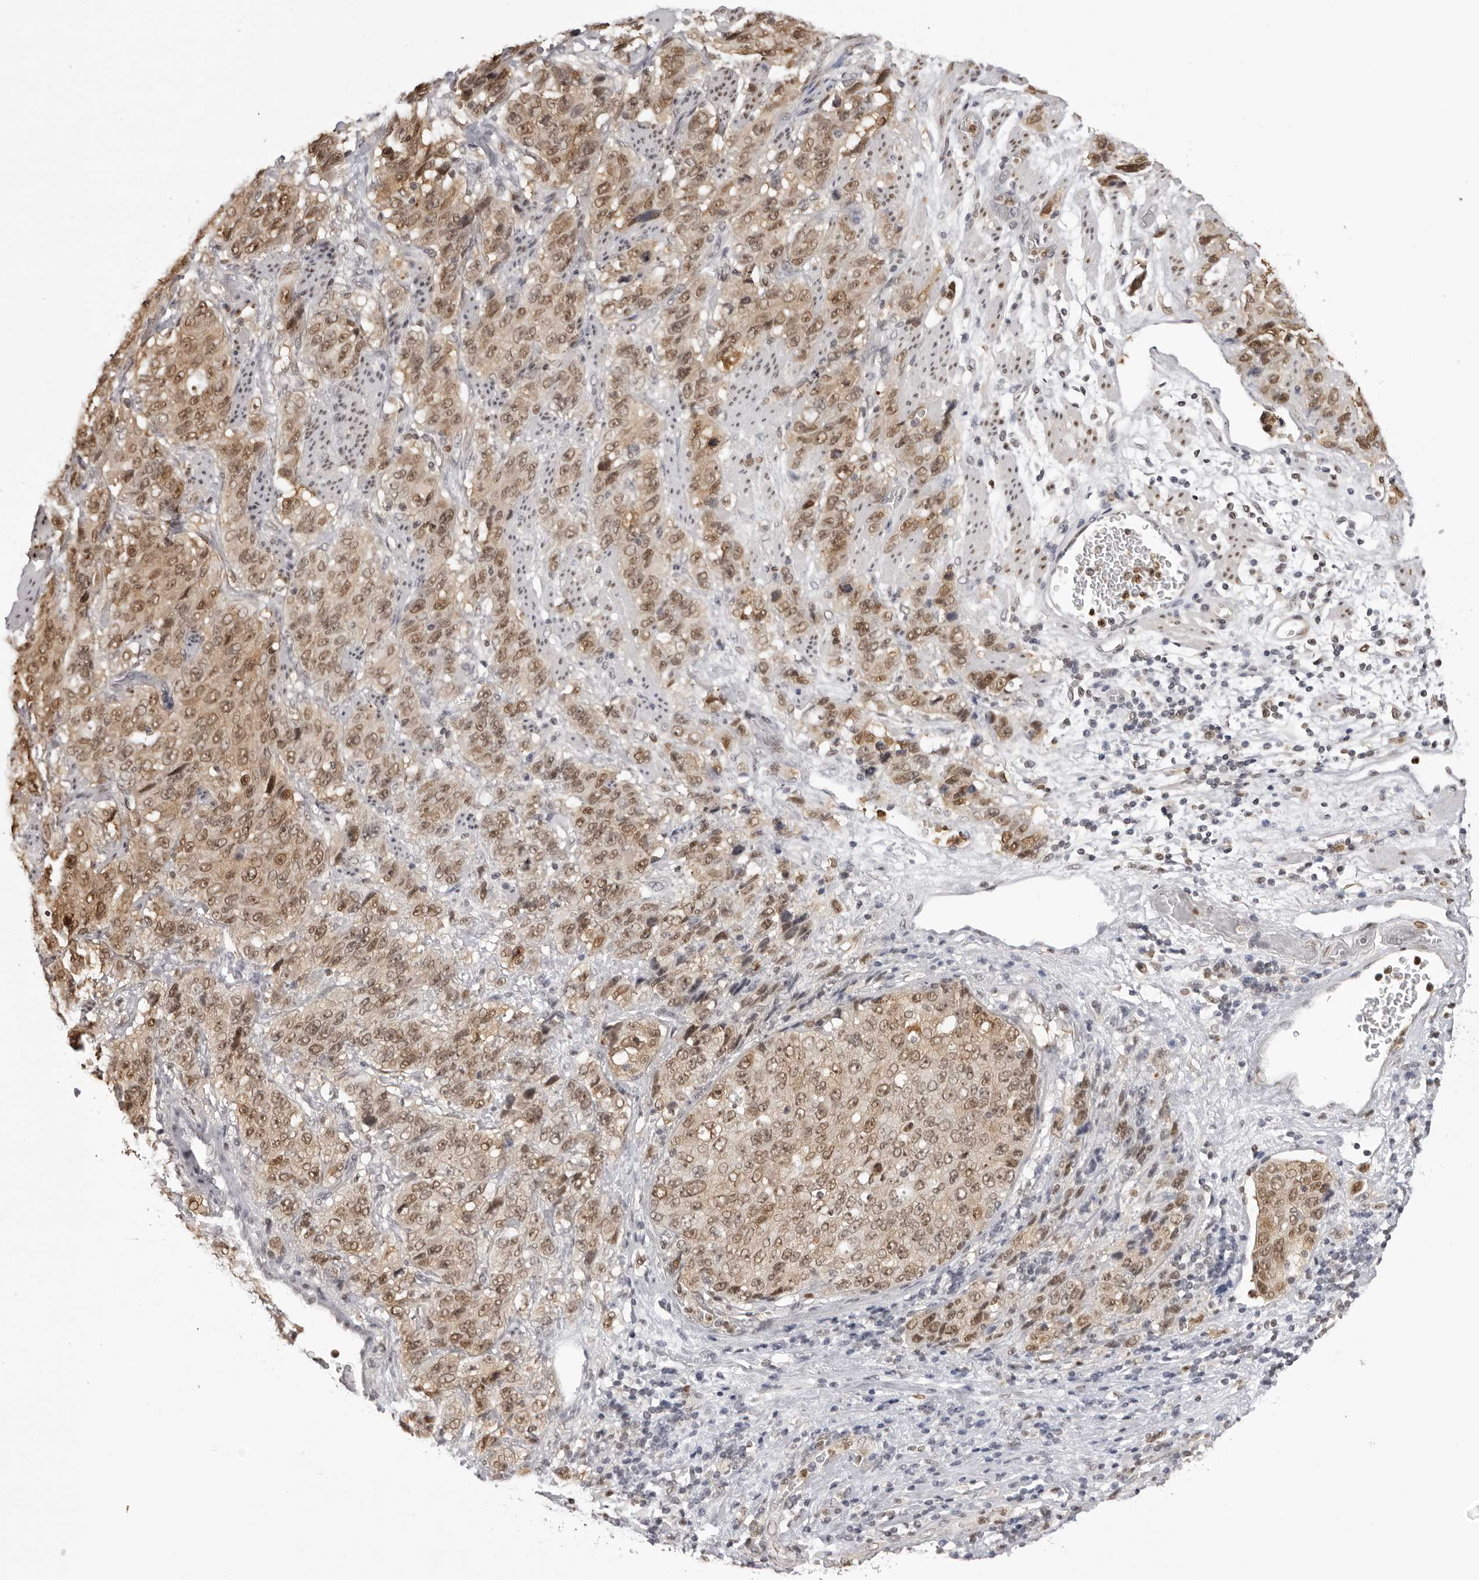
{"staining": {"intensity": "moderate", "quantity": ">75%", "location": "cytoplasmic/membranous,nuclear"}, "tissue": "stomach cancer", "cell_type": "Tumor cells", "image_type": "cancer", "snomed": [{"axis": "morphology", "description": "Adenocarcinoma, NOS"}, {"axis": "topography", "description": "Stomach"}], "caption": "Brown immunohistochemical staining in adenocarcinoma (stomach) exhibits moderate cytoplasmic/membranous and nuclear positivity in approximately >75% of tumor cells.", "gene": "HSPA4", "patient": {"sex": "male", "age": 48}}